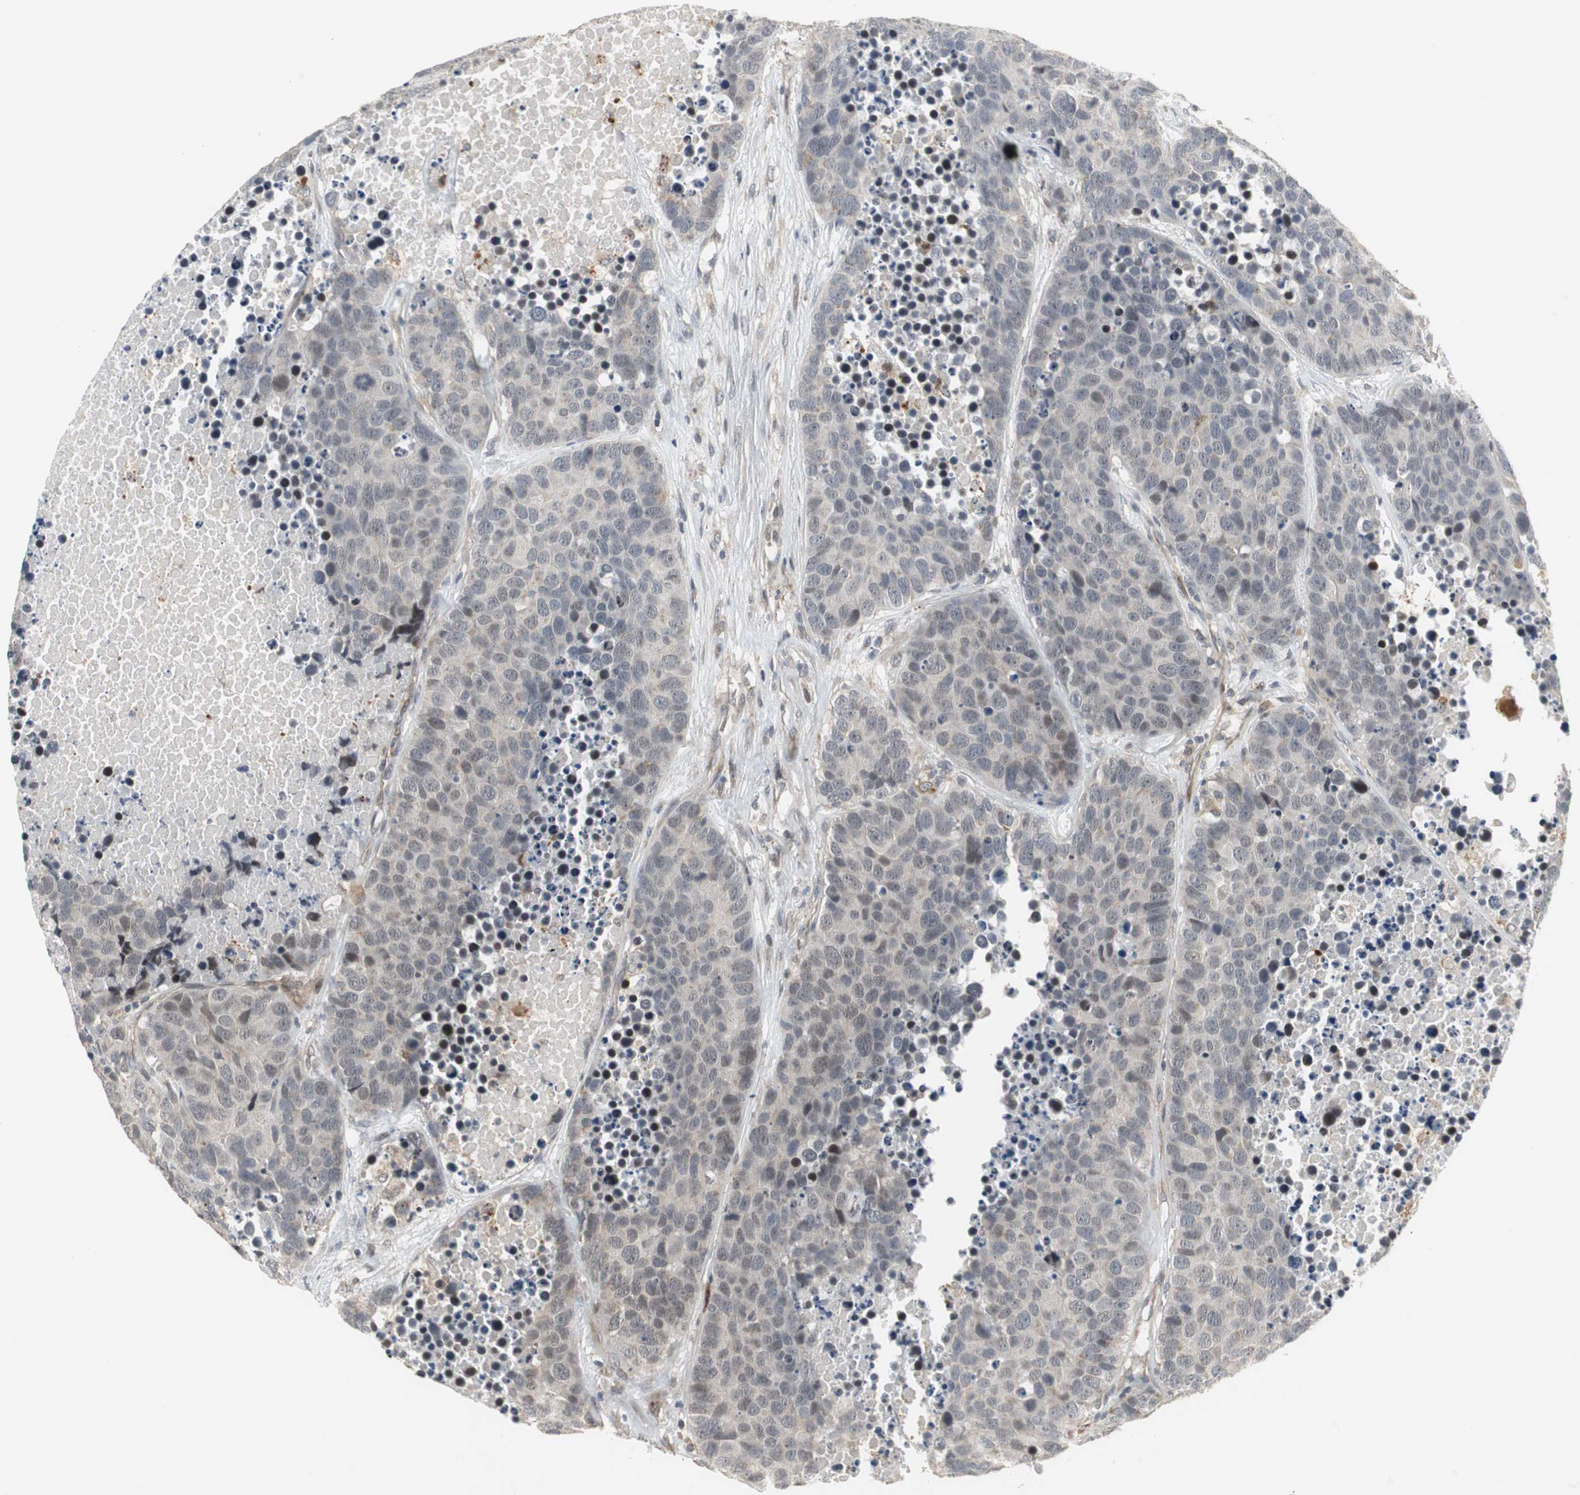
{"staining": {"intensity": "weak", "quantity": "<25%", "location": "nuclear"}, "tissue": "carcinoid", "cell_type": "Tumor cells", "image_type": "cancer", "snomed": [{"axis": "morphology", "description": "Carcinoid, malignant, NOS"}, {"axis": "topography", "description": "Lung"}], "caption": "Immunohistochemistry (IHC) micrograph of neoplastic tissue: human carcinoid (malignant) stained with DAB reveals no significant protein positivity in tumor cells.", "gene": "SNX4", "patient": {"sex": "male", "age": 60}}